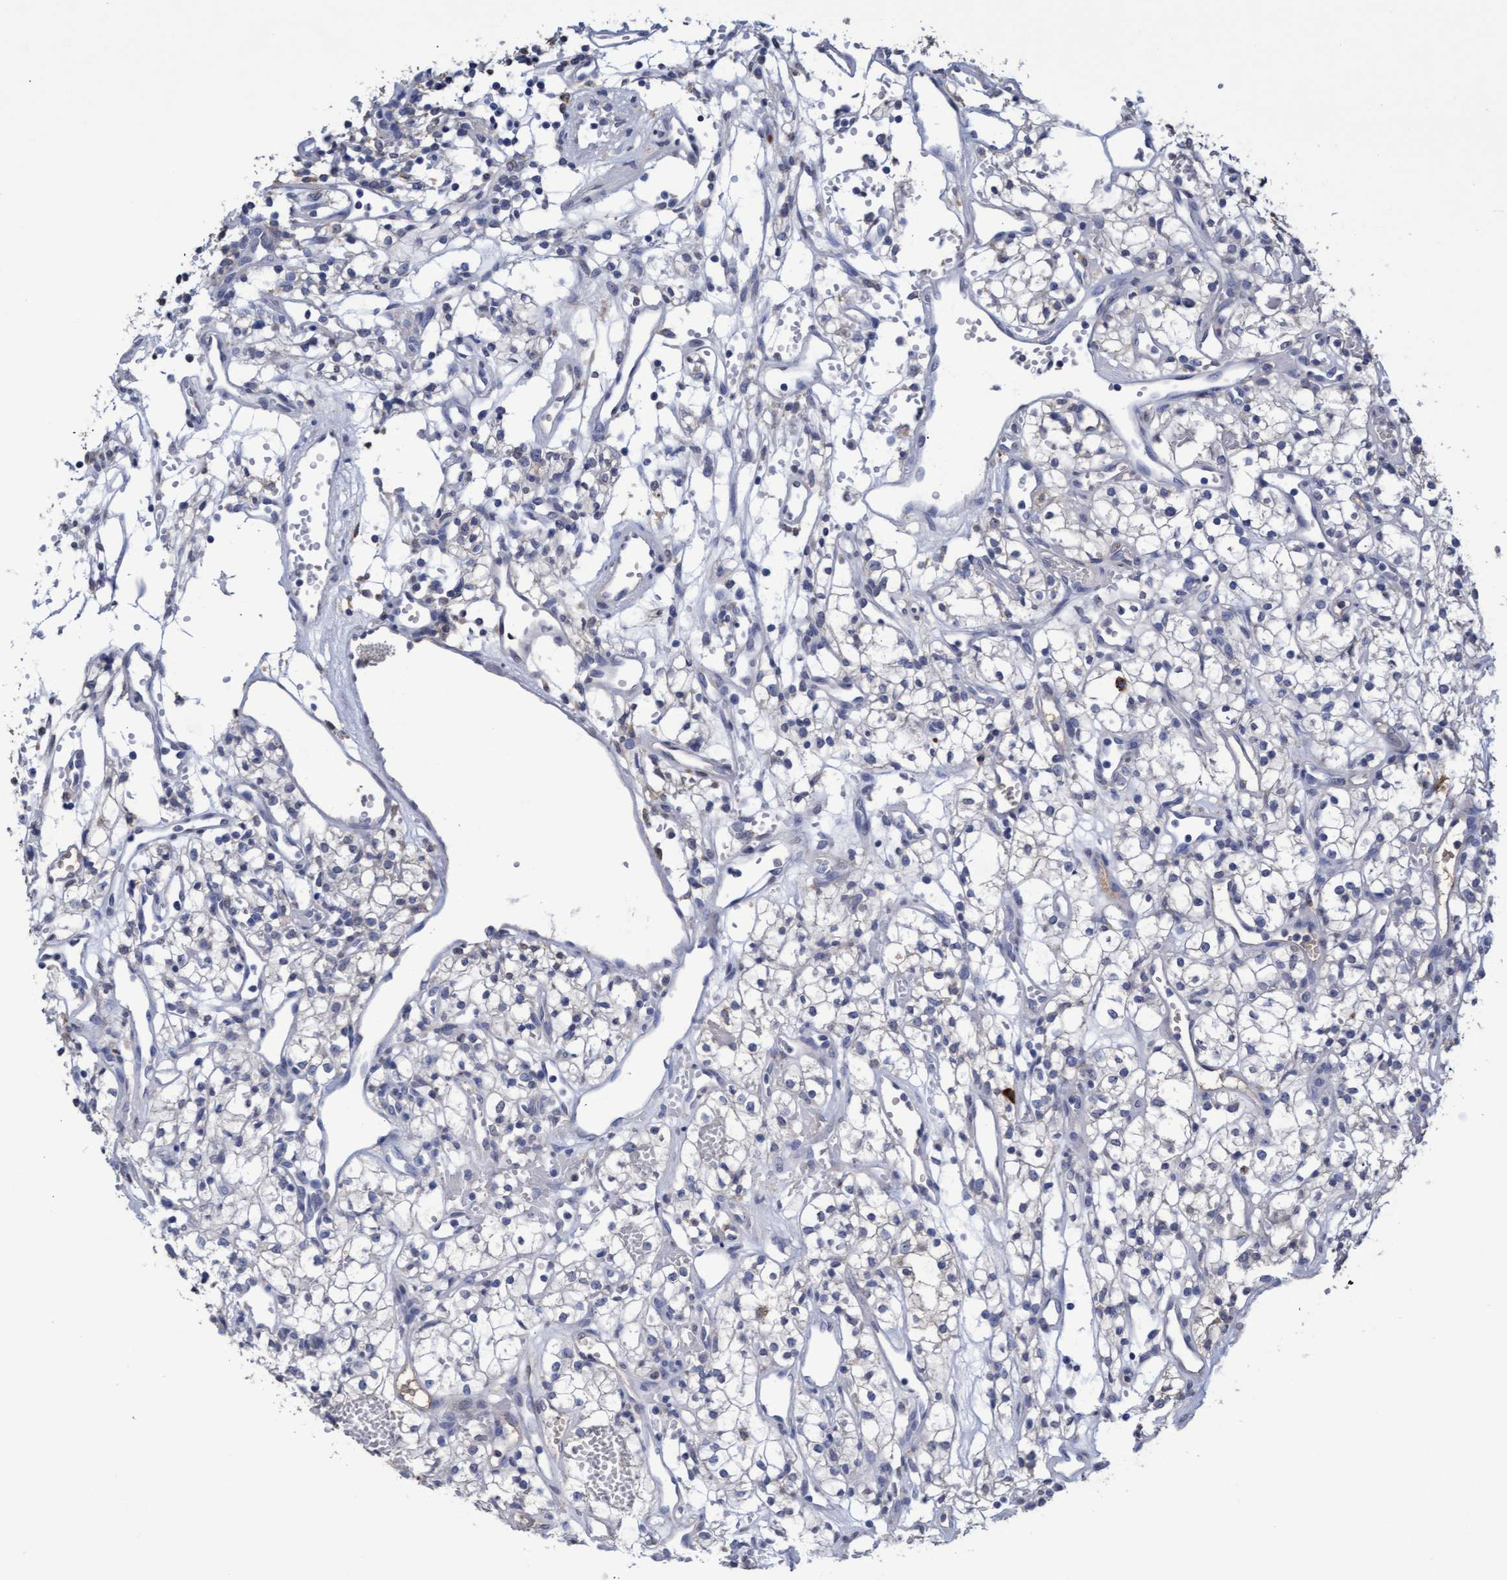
{"staining": {"intensity": "negative", "quantity": "none", "location": "none"}, "tissue": "renal cancer", "cell_type": "Tumor cells", "image_type": "cancer", "snomed": [{"axis": "morphology", "description": "Adenocarcinoma, NOS"}, {"axis": "topography", "description": "Kidney"}], "caption": "Immunohistochemistry histopathology image of neoplastic tissue: human adenocarcinoma (renal) stained with DAB (3,3'-diaminobenzidine) reveals no significant protein expression in tumor cells.", "gene": "GPR39", "patient": {"sex": "male", "age": 59}}